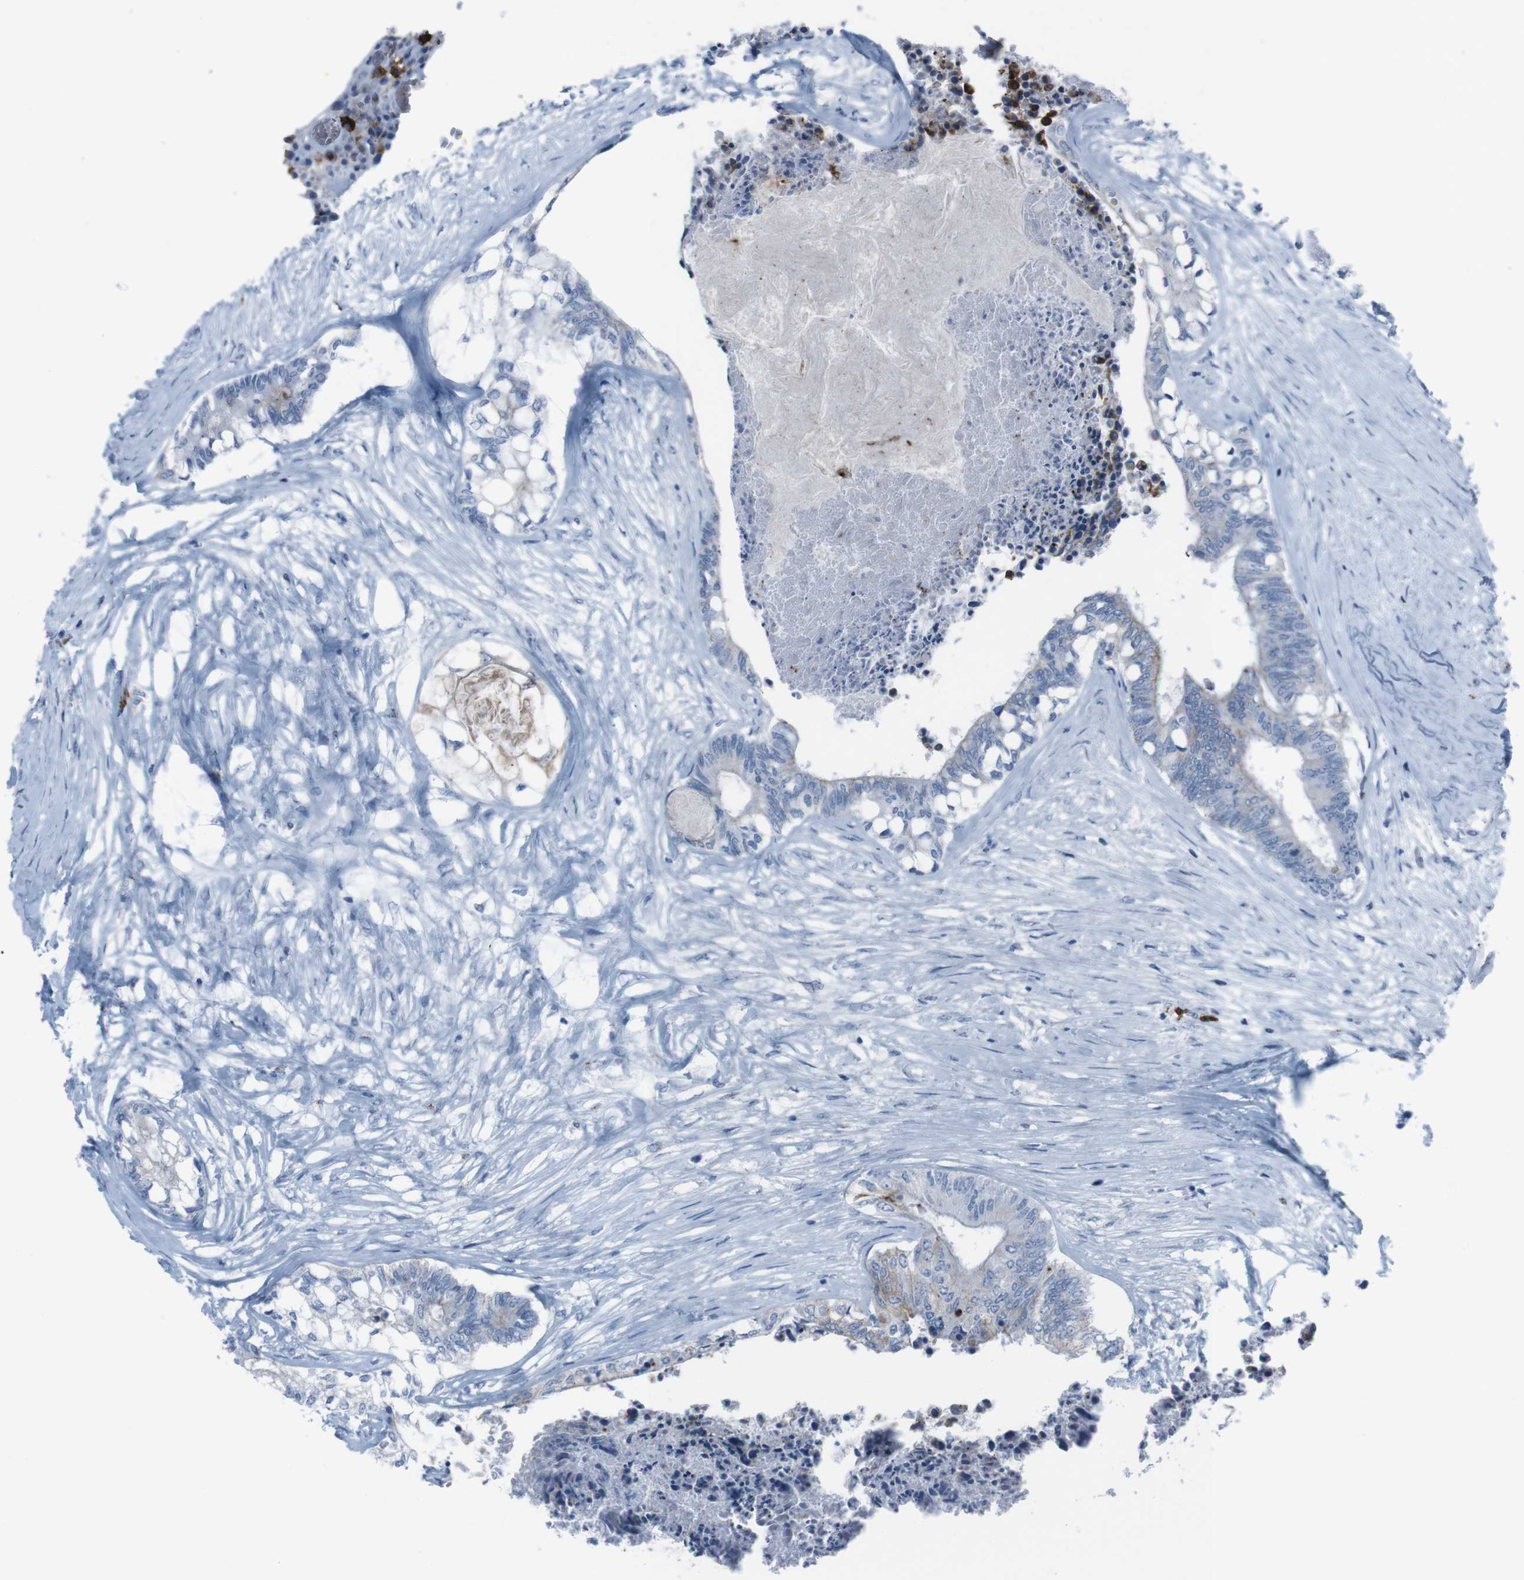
{"staining": {"intensity": "negative", "quantity": "none", "location": "none"}, "tissue": "colorectal cancer", "cell_type": "Tumor cells", "image_type": "cancer", "snomed": [{"axis": "morphology", "description": "Adenocarcinoma, NOS"}, {"axis": "topography", "description": "Rectum"}], "caption": "Tumor cells show no significant staining in colorectal cancer.", "gene": "ST6GAL1", "patient": {"sex": "male", "age": 63}}